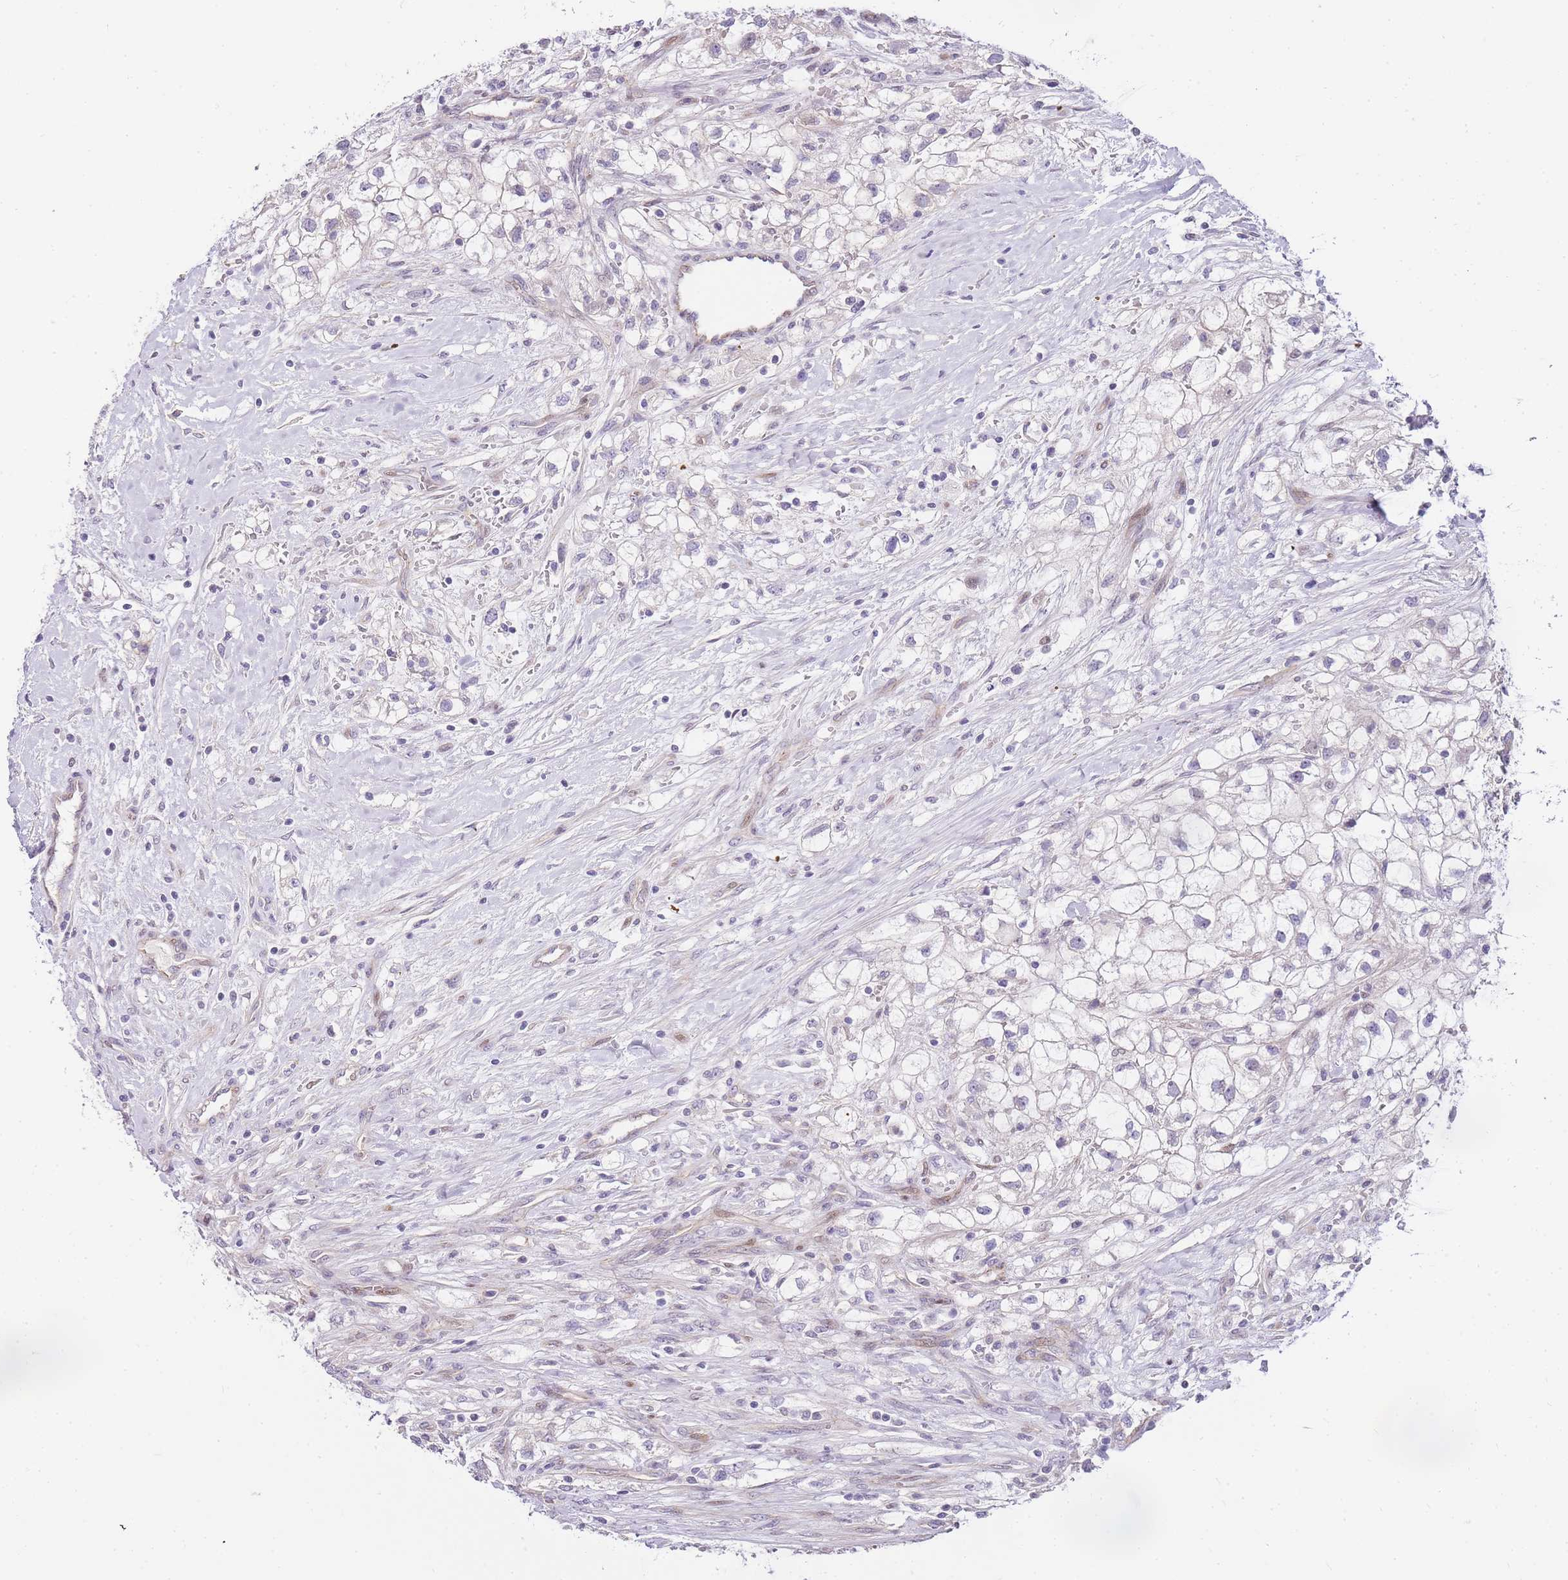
{"staining": {"intensity": "negative", "quantity": "none", "location": "none"}, "tissue": "renal cancer", "cell_type": "Tumor cells", "image_type": "cancer", "snomed": [{"axis": "morphology", "description": "Adenocarcinoma, NOS"}, {"axis": "topography", "description": "Kidney"}], "caption": "An image of human adenocarcinoma (renal) is negative for staining in tumor cells.", "gene": "CLBA1", "patient": {"sex": "male", "age": 59}}